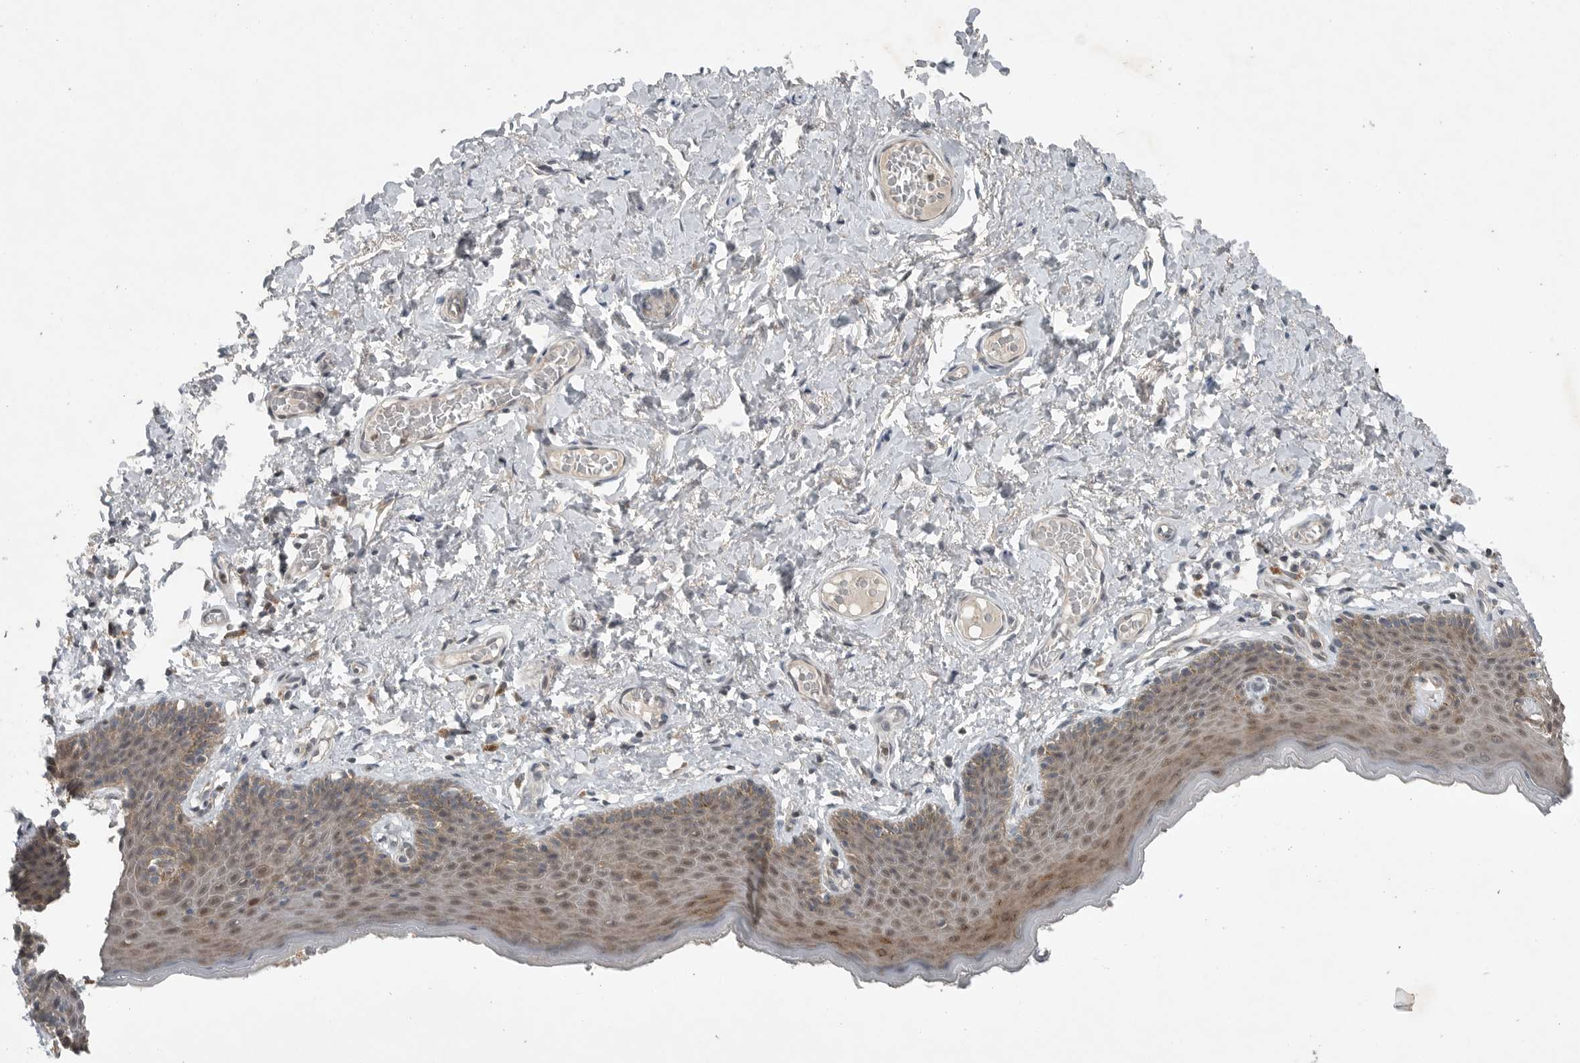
{"staining": {"intensity": "moderate", "quantity": ">75%", "location": "cytoplasmic/membranous,nuclear"}, "tissue": "skin", "cell_type": "Epidermal cells", "image_type": "normal", "snomed": [{"axis": "morphology", "description": "Normal tissue, NOS"}, {"axis": "topography", "description": "Vulva"}], "caption": "This is a micrograph of immunohistochemistry staining of benign skin, which shows moderate positivity in the cytoplasmic/membranous,nuclear of epidermal cells.", "gene": "MFAP3L", "patient": {"sex": "female", "age": 66}}